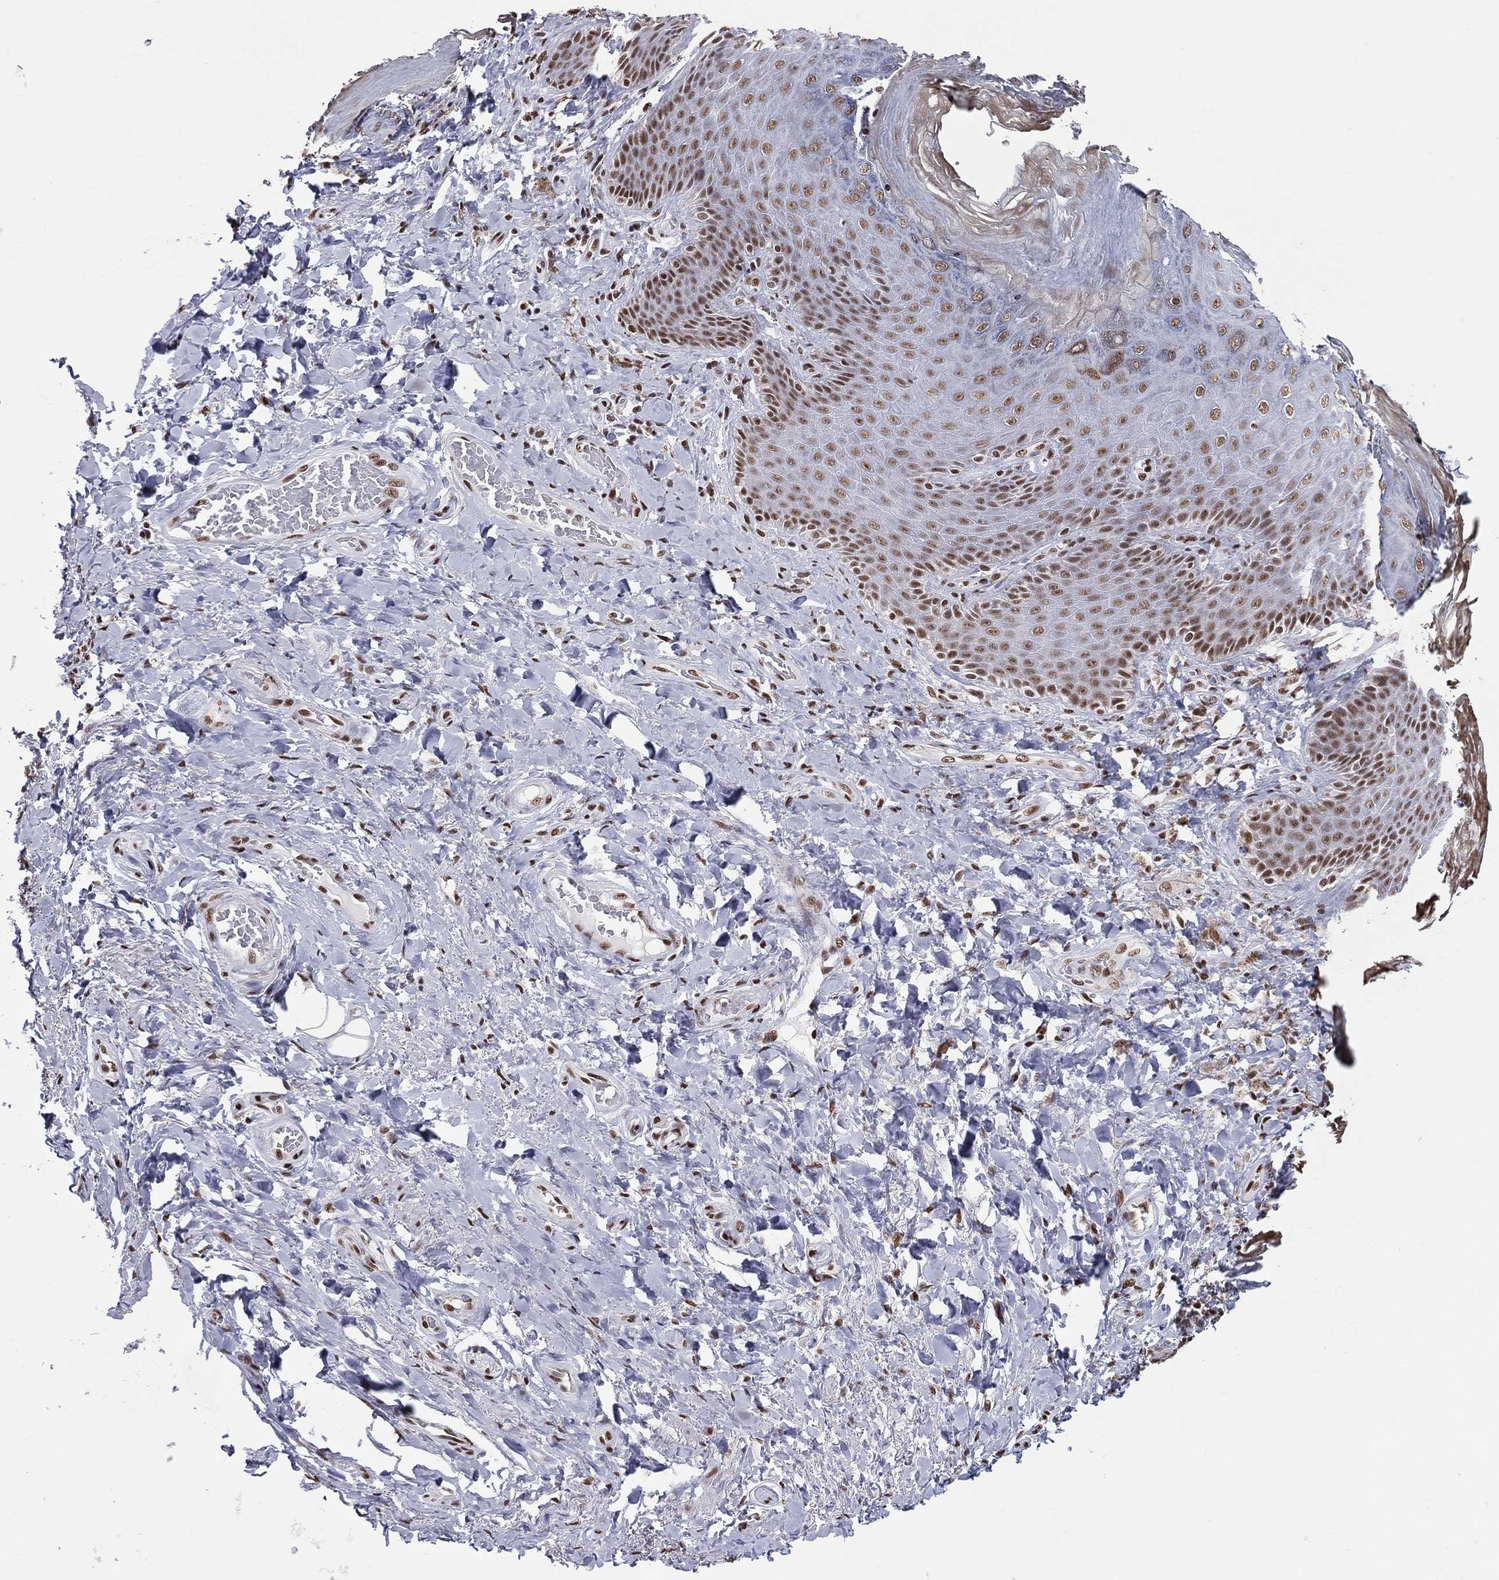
{"staining": {"intensity": "negative", "quantity": "none", "location": "none"}, "tissue": "adipose tissue", "cell_type": "Adipocytes", "image_type": "normal", "snomed": [{"axis": "morphology", "description": "Normal tissue, NOS"}, {"axis": "topography", "description": "Anal"}, {"axis": "topography", "description": "Peripheral nerve tissue"}], "caption": "Adipose tissue stained for a protein using immunohistochemistry (IHC) reveals no staining adipocytes.", "gene": "ZNF7", "patient": {"sex": "male", "age": 53}}